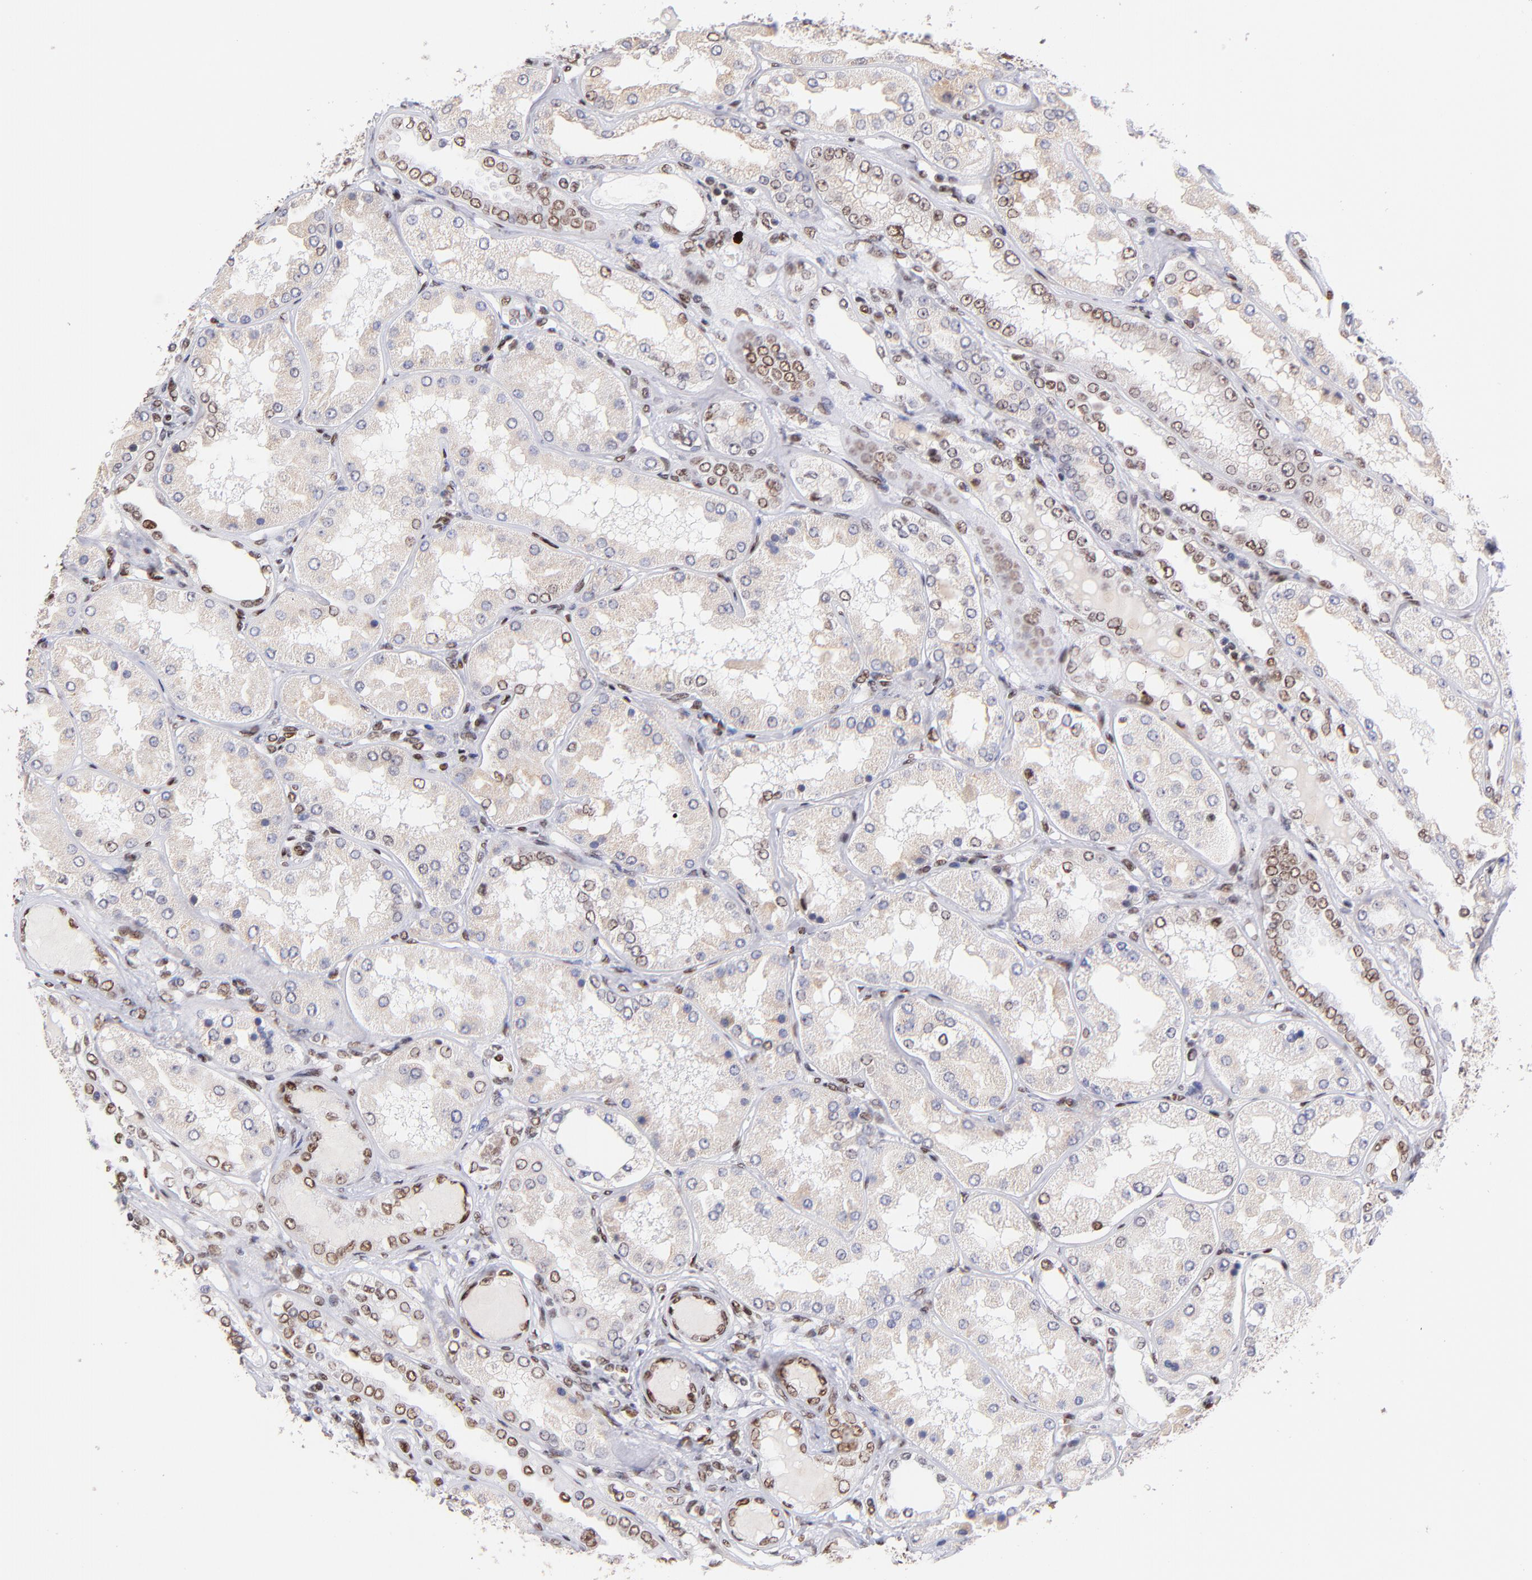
{"staining": {"intensity": "moderate", "quantity": ">75%", "location": "nuclear"}, "tissue": "kidney", "cell_type": "Cells in glomeruli", "image_type": "normal", "snomed": [{"axis": "morphology", "description": "Normal tissue, NOS"}, {"axis": "topography", "description": "Kidney"}], "caption": "Immunohistochemistry photomicrograph of unremarkable kidney: kidney stained using immunohistochemistry (IHC) shows medium levels of moderate protein expression localized specifically in the nuclear of cells in glomeruli, appearing as a nuclear brown color.", "gene": "MIDEAS", "patient": {"sex": "female", "age": 56}}